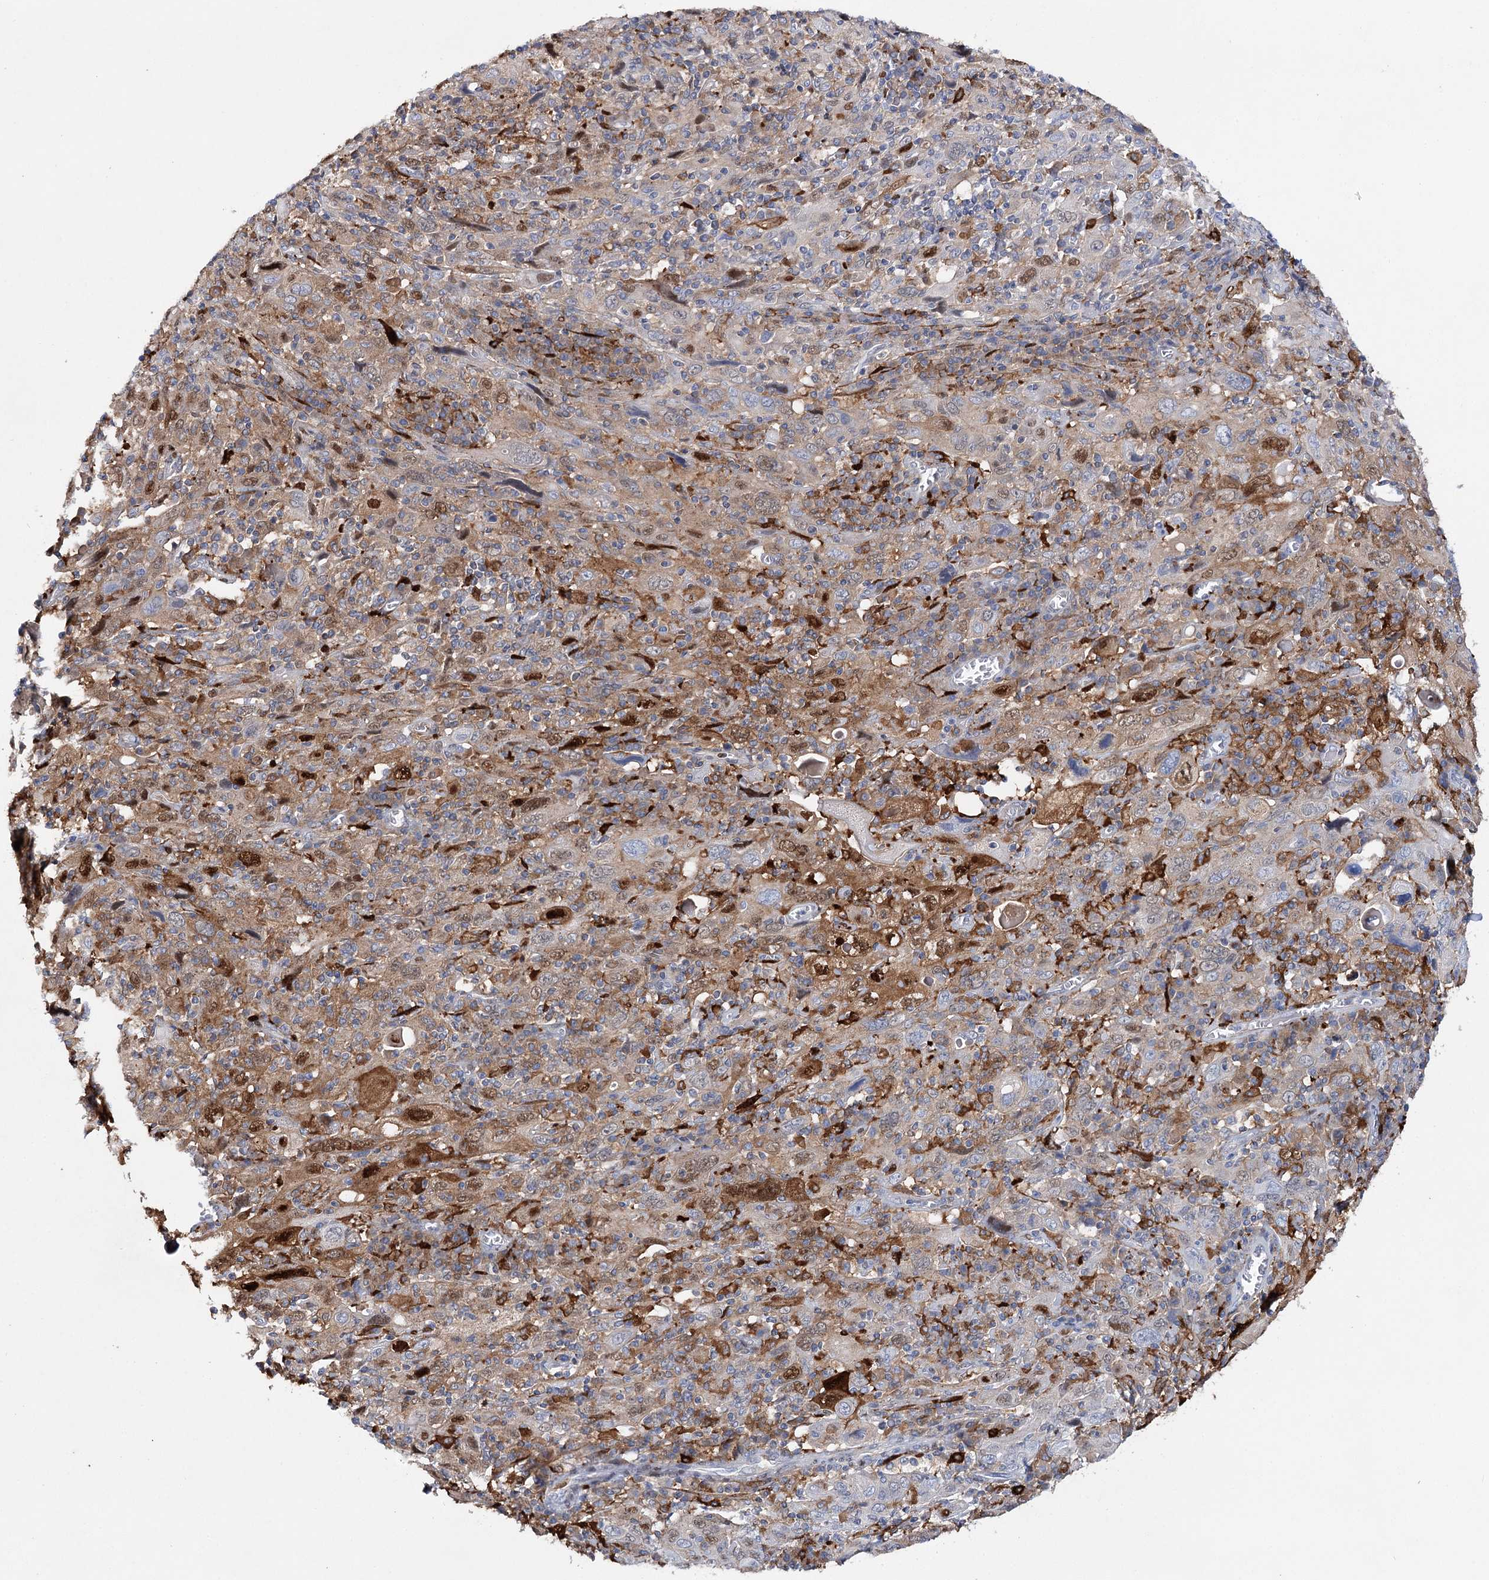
{"staining": {"intensity": "moderate", "quantity": "25%-75%", "location": "cytoplasmic/membranous,nuclear"}, "tissue": "cervical cancer", "cell_type": "Tumor cells", "image_type": "cancer", "snomed": [{"axis": "morphology", "description": "Squamous cell carcinoma, NOS"}, {"axis": "topography", "description": "Cervix"}], "caption": "Immunohistochemistry (IHC) micrograph of human cervical cancer (squamous cell carcinoma) stained for a protein (brown), which exhibits medium levels of moderate cytoplasmic/membranous and nuclear expression in about 25%-75% of tumor cells.", "gene": "CFAP46", "patient": {"sex": "female", "age": 46}}